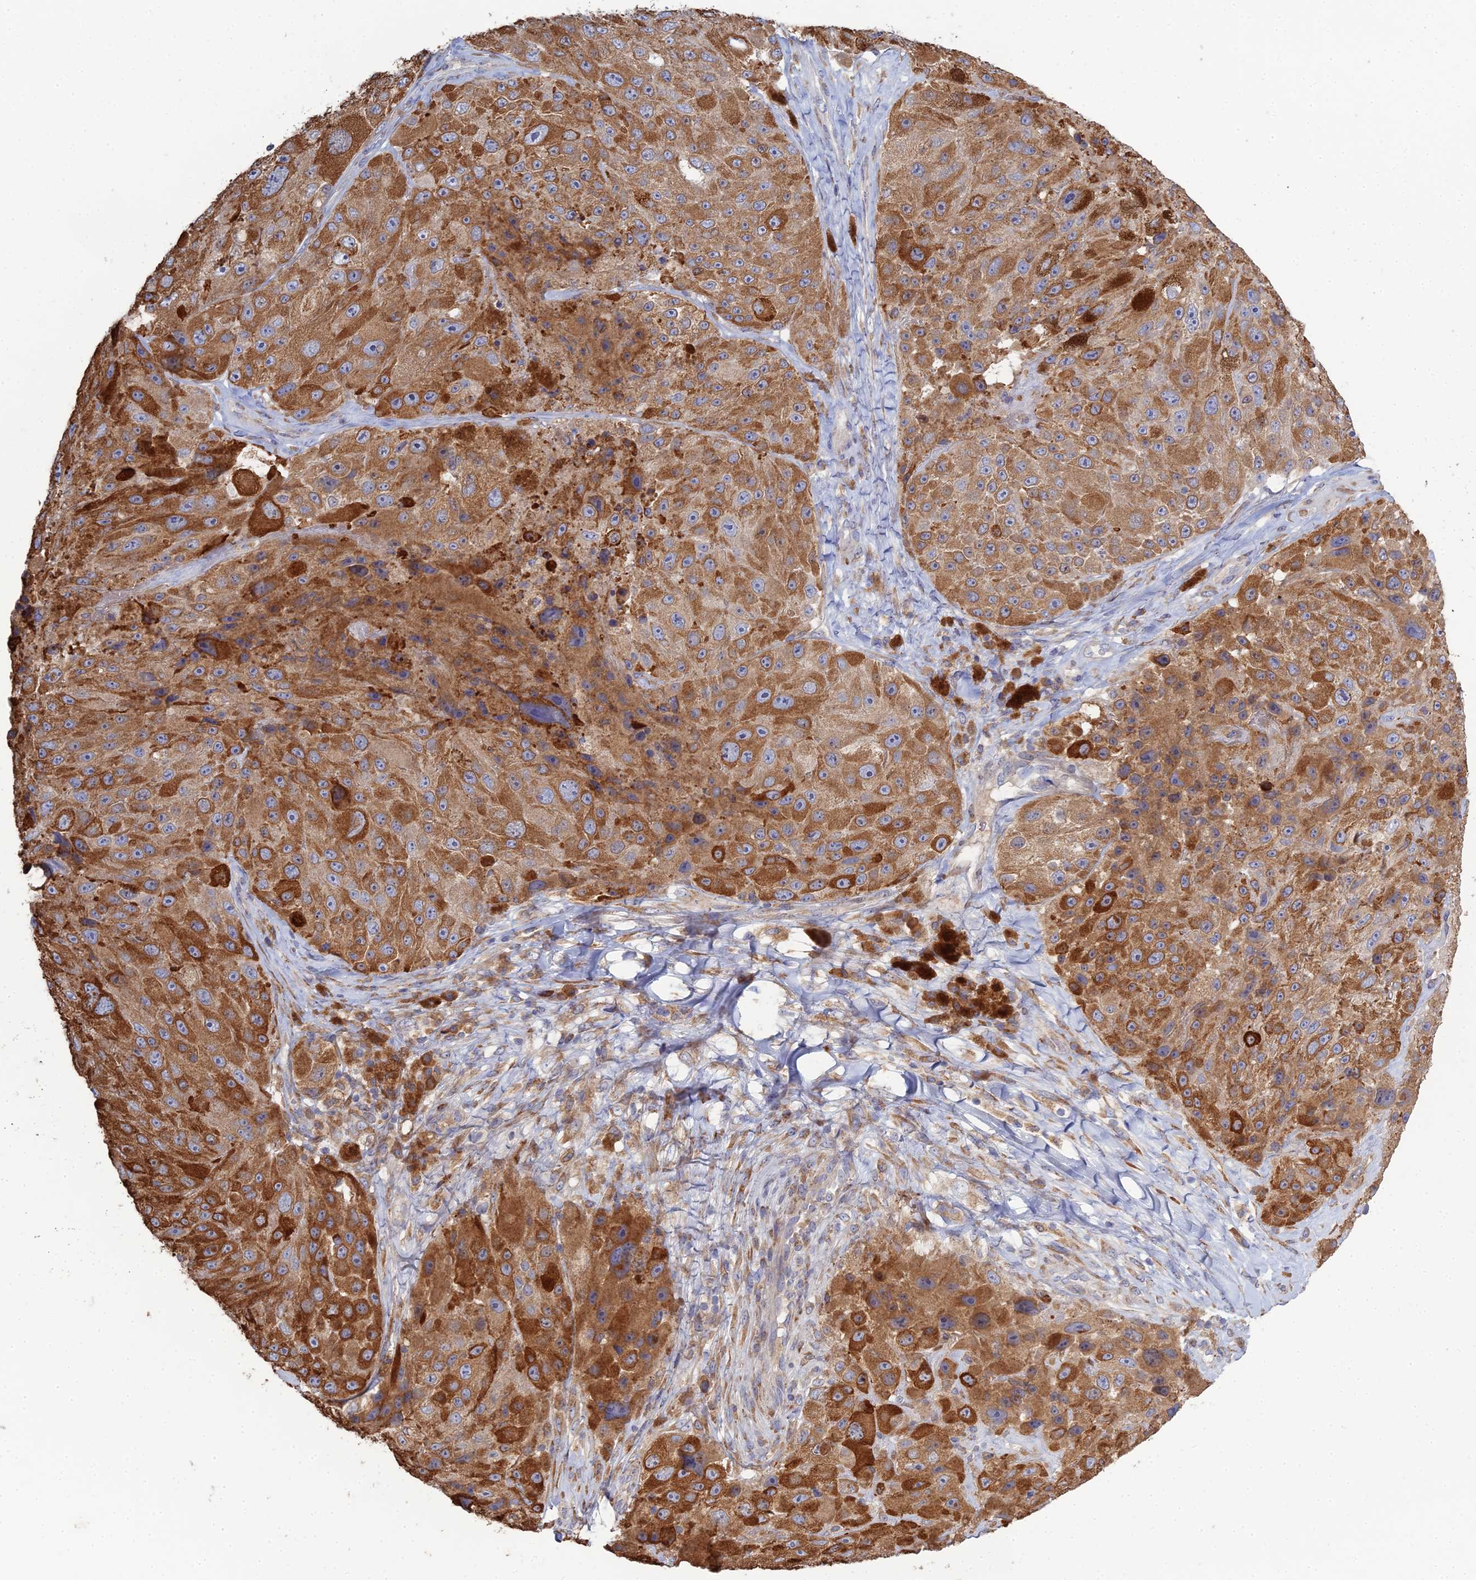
{"staining": {"intensity": "strong", "quantity": ">75%", "location": "cytoplasmic/membranous"}, "tissue": "melanoma", "cell_type": "Tumor cells", "image_type": "cancer", "snomed": [{"axis": "morphology", "description": "Malignant melanoma, Metastatic site"}, {"axis": "topography", "description": "Lymph node"}], "caption": "A high amount of strong cytoplasmic/membranous staining is identified in approximately >75% of tumor cells in melanoma tissue.", "gene": "TRAPPC6A", "patient": {"sex": "male", "age": 62}}